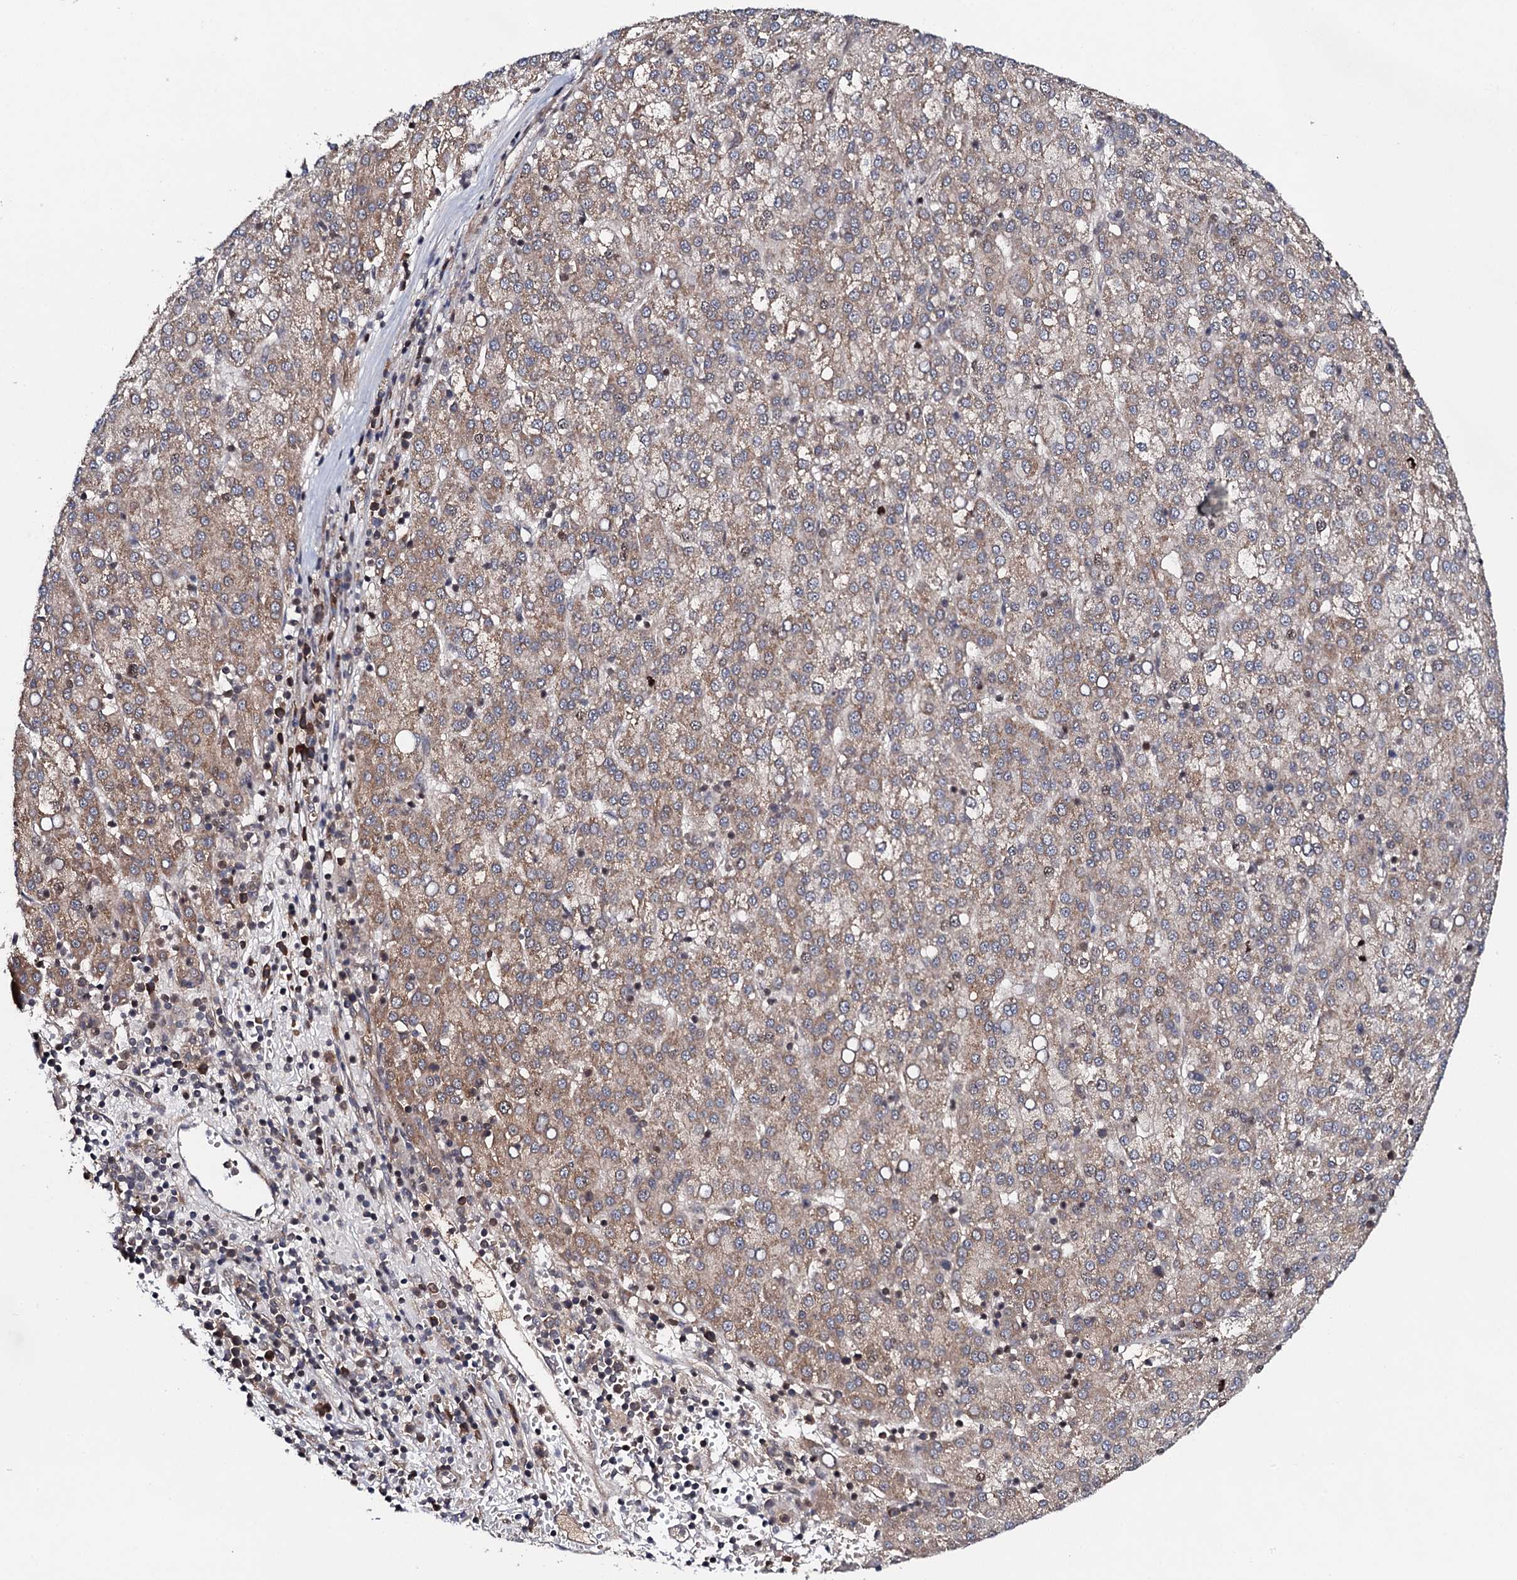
{"staining": {"intensity": "weak", "quantity": ">75%", "location": "cytoplasmic/membranous"}, "tissue": "liver cancer", "cell_type": "Tumor cells", "image_type": "cancer", "snomed": [{"axis": "morphology", "description": "Carcinoma, Hepatocellular, NOS"}, {"axis": "topography", "description": "Liver"}], "caption": "The immunohistochemical stain shows weak cytoplasmic/membranous staining in tumor cells of liver cancer (hepatocellular carcinoma) tissue. (DAB = brown stain, brightfield microscopy at high magnification).", "gene": "FAM111A", "patient": {"sex": "female", "age": 58}}